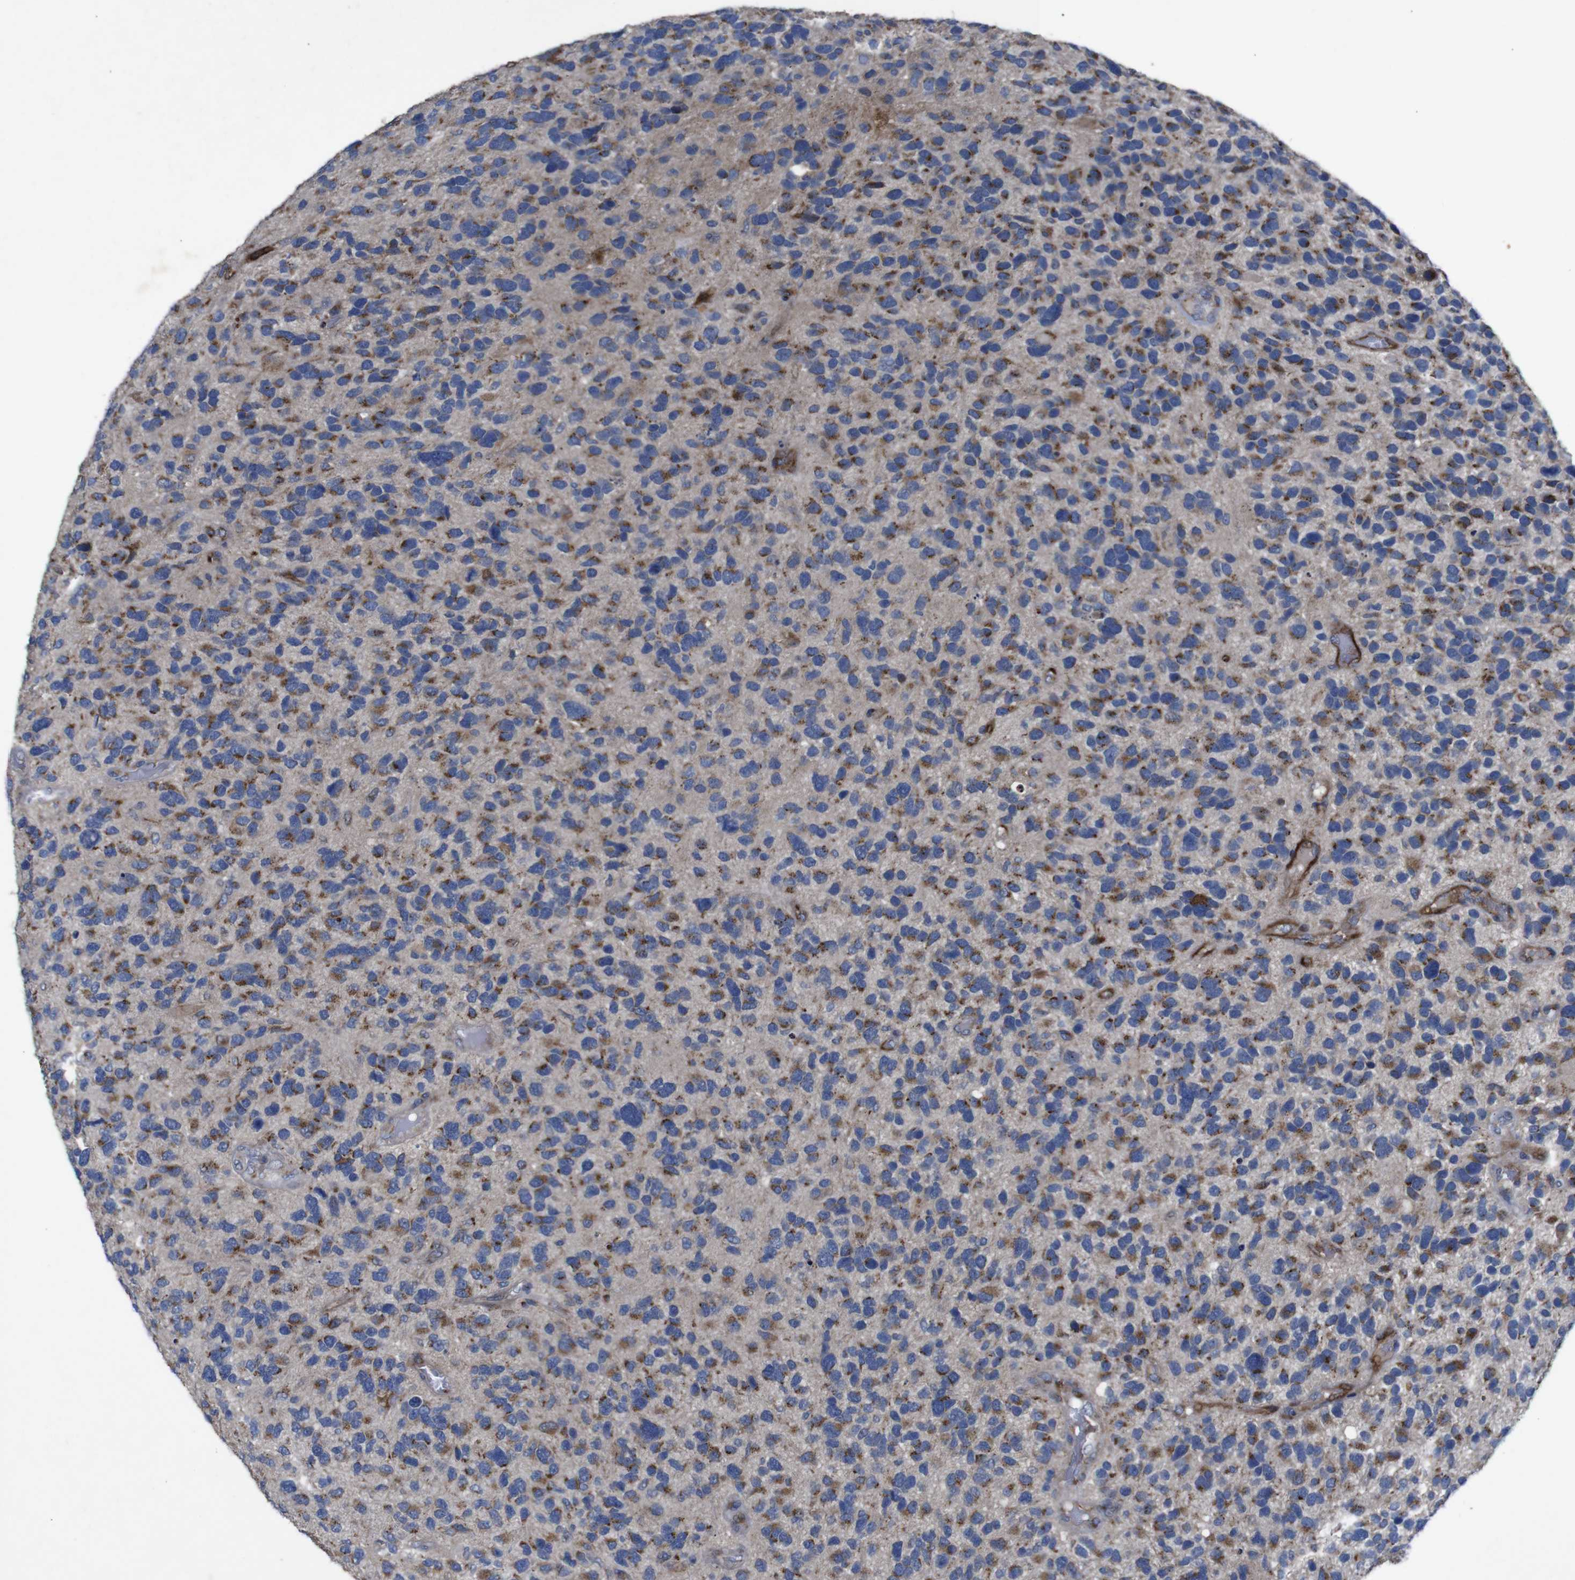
{"staining": {"intensity": "moderate", "quantity": ">75%", "location": "cytoplasmic/membranous"}, "tissue": "glioma", "cell_type": "Tumor cells", "image_type": "cancer", "snomed": [{"axis": "morphology", "description": "Glioma, malignant, High grade"}, {"axis": "topography", "description": "Brain"}], "caption": "Protein staining of high-grade glioma (malignant) tissue reveals moderate cytoplasmic/membranous expression in about >75% of tumor cells.", "gene": "CHST10", "patient": {"sex": "female", "age": 58}}